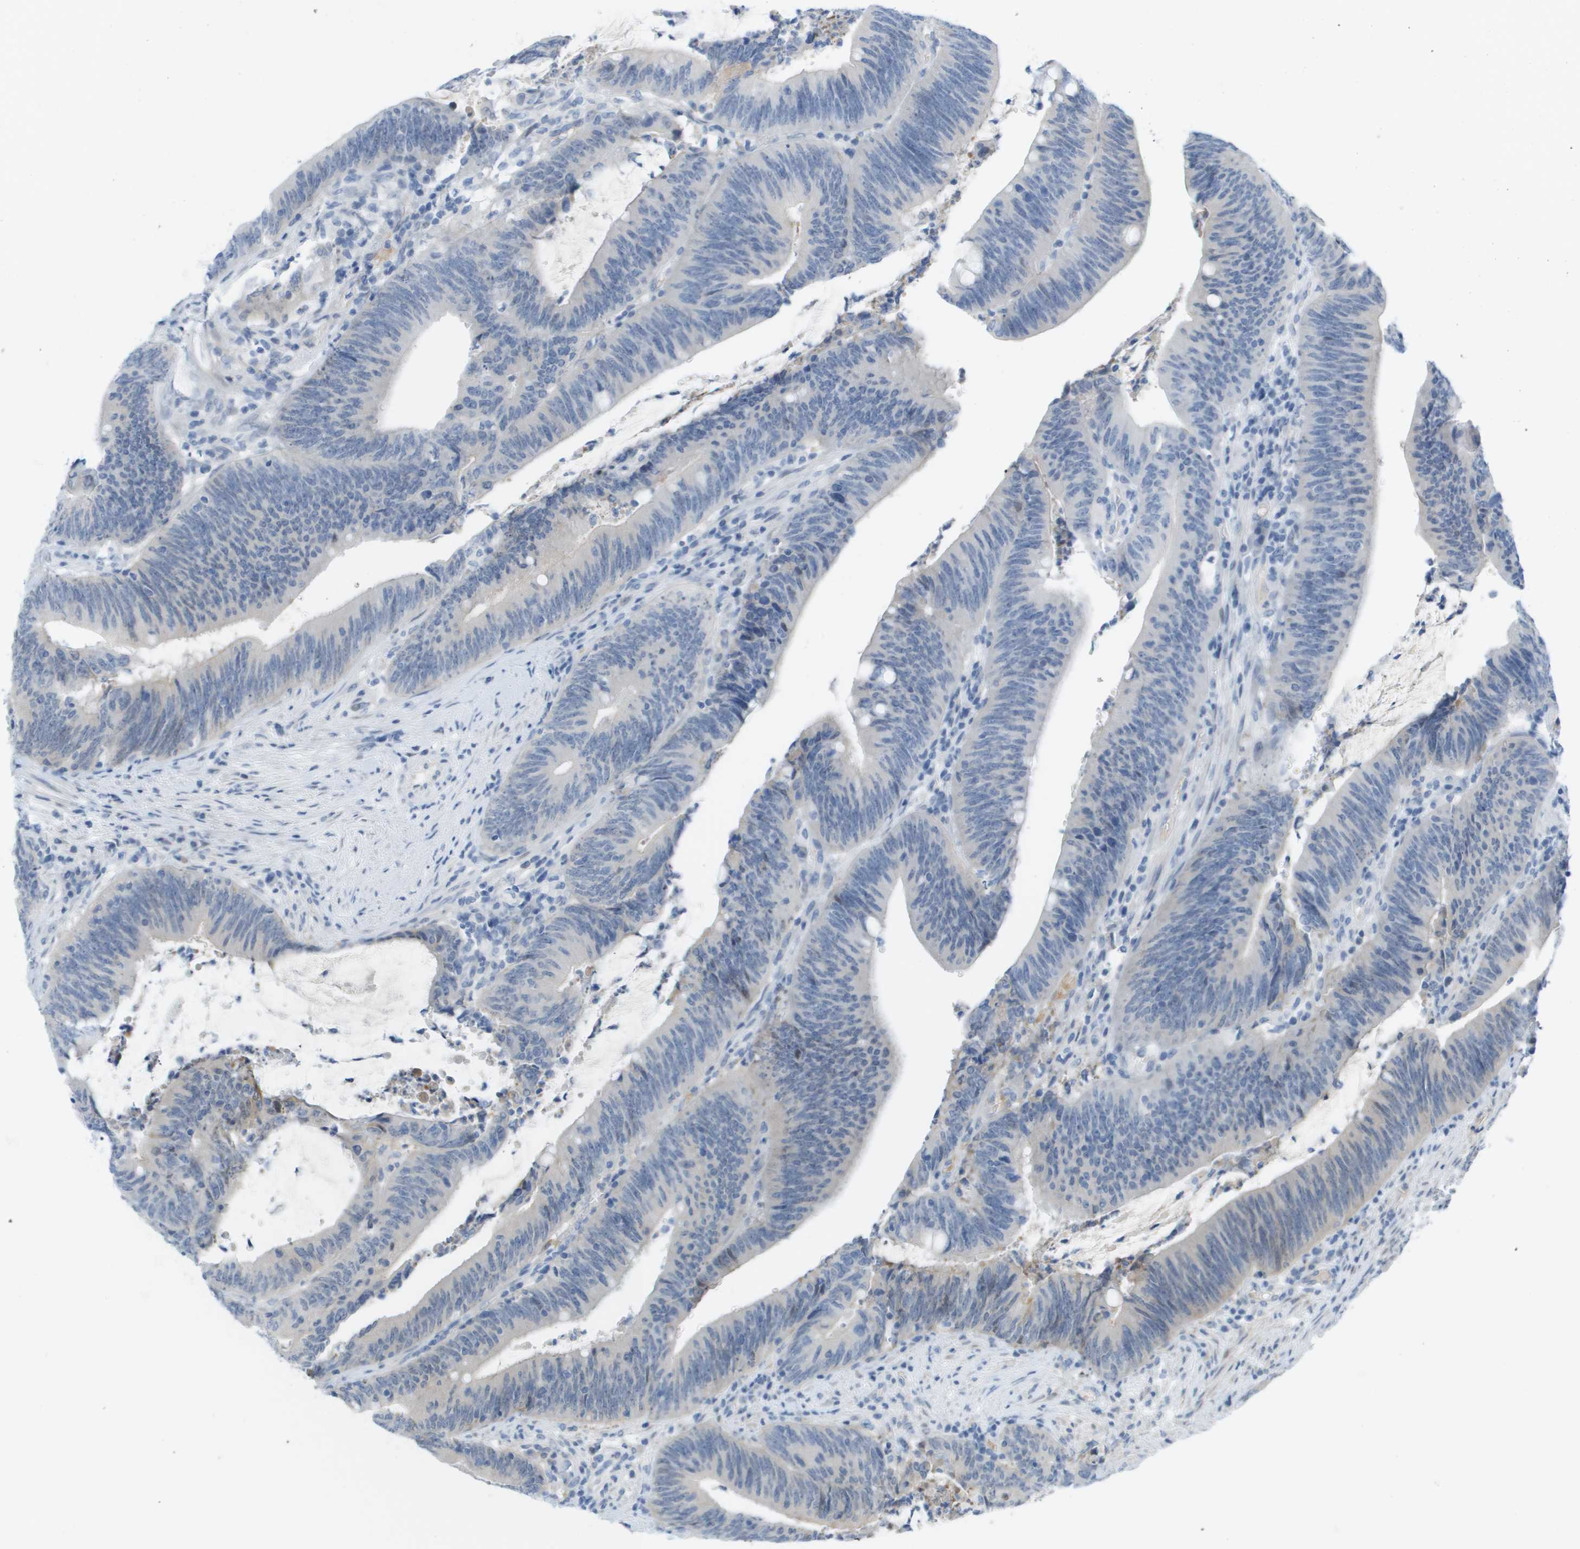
{"staining": {"intensity": "negative", "quantity": "none", "location": "none"}, "tissue": "colorectal cancer", "cell_type": "Tumor cells", "image_type": "cancer", "snomed": [{"axis": "morphology", "description": "Normal tissue, NOS"}, {"axis": "morphology", "description": "Adenocarcinoma, NOS"}, {"axis": "topography", "description": "Rectum"}], "caption": "This is a photomicrograph of immunohistochemistry (IHC) staining of colorectal cancer (adenocarcinoma), which shows no expression in tumor cells.", "gene": "CUL9", "patient": {"sex": "female", "age": 66}}